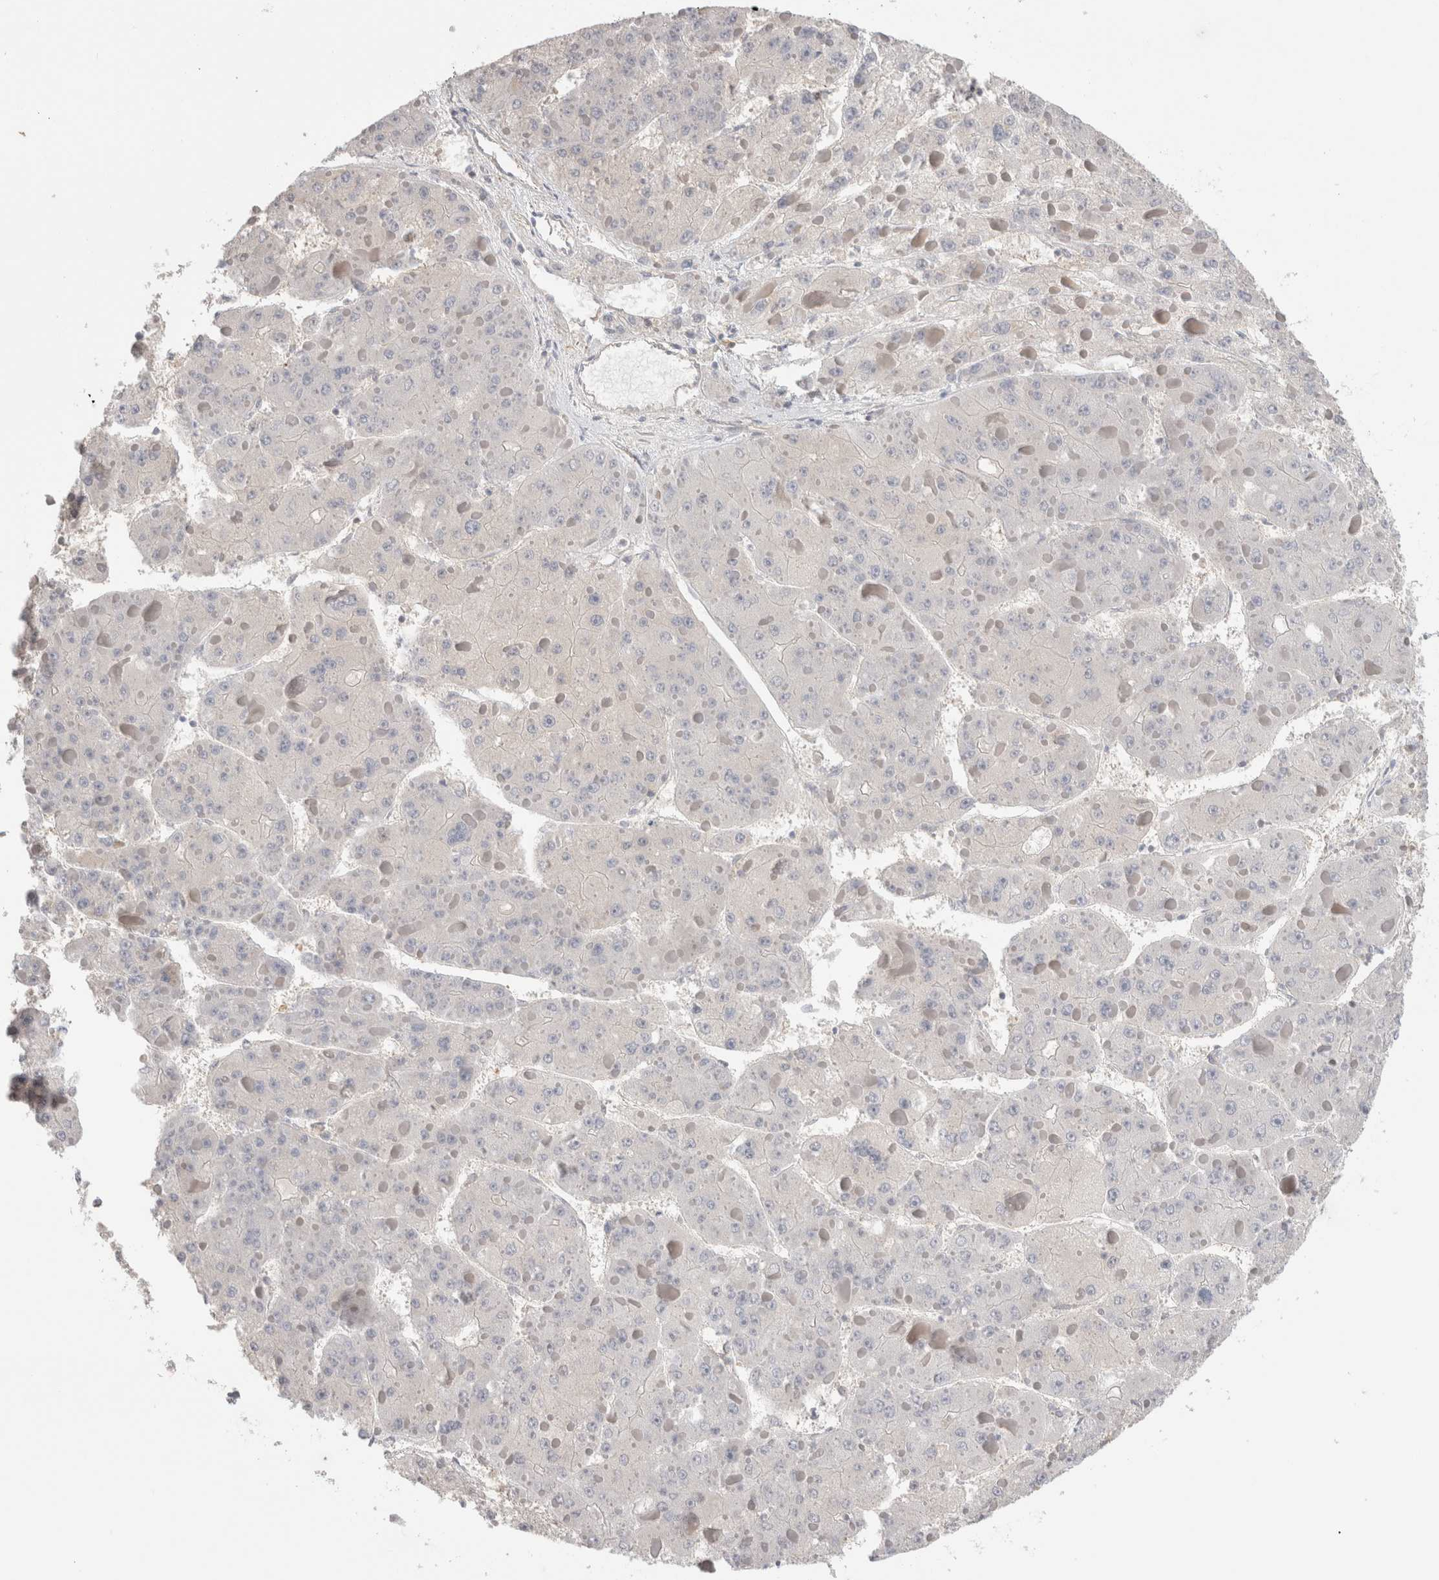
{"staining": {"intensity": "negative", "quantity": "none", "location": "none"}, "tissue": "liver cancer", "cell_type": "Tumor cells", "image_type": "cancer", "snomed": [{"axis": "morphology", "description": "Carcinoma, Hepatocellular, NOS"}, {"axis": "topography", "description": "Liver"}], "caption": "Tumor cells are negative for brown protein staining in liver cancer (hepatocellular carcinoma). (Immunohistochemistry (ihc), brightfield microscopy, high magnification).", "gene": "CAPN2", "patient": {"sex": "female", "age": 73}}